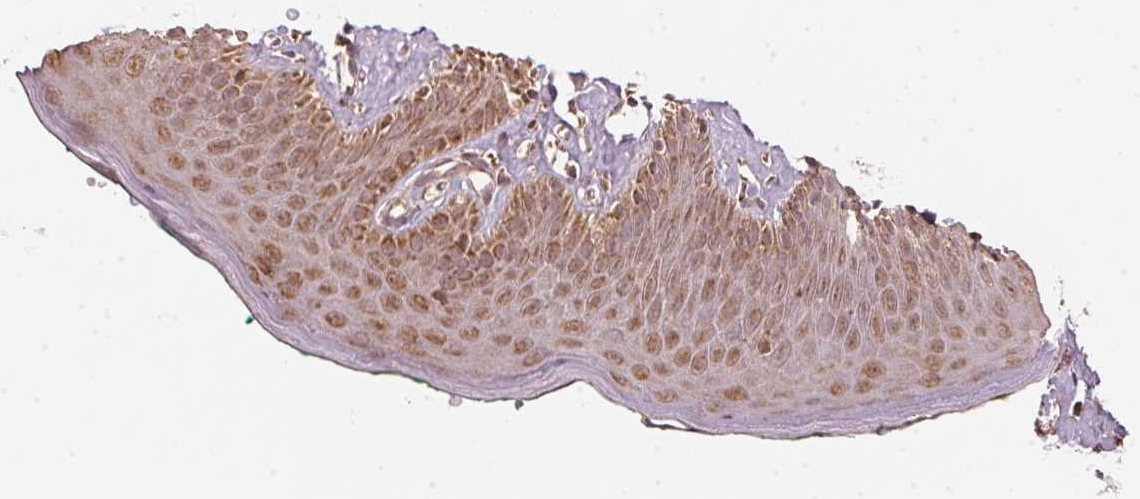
{"staining": {"intensity": "moderate", "quantity": ">75%", "location": "cytoplasmic/membranous,nuclear"}, "tissue": "skin", "cell_type": "Epidermal cells", "image_type": "normal", "snomed": [{"axis": "morphology", "description": "Normal tissue, NOS"}, {"axis": "topography", "description": "Vulva"}, {"axis": "topography", "description": "Peripheral nerve tissue"}], "caption": "Brown immunohistochemical staining in unremarkable human skin displays moderate cytoplasmic/membranous,nuclear positivity in approximately >75% of epidermal cells. Using DAB (brown) and hematoxylin (blue) stains, captured at high magnification using brightfield microscopy.", "gene": "ARHGAP6", "patient": {"sex": "female", "age": 66}}